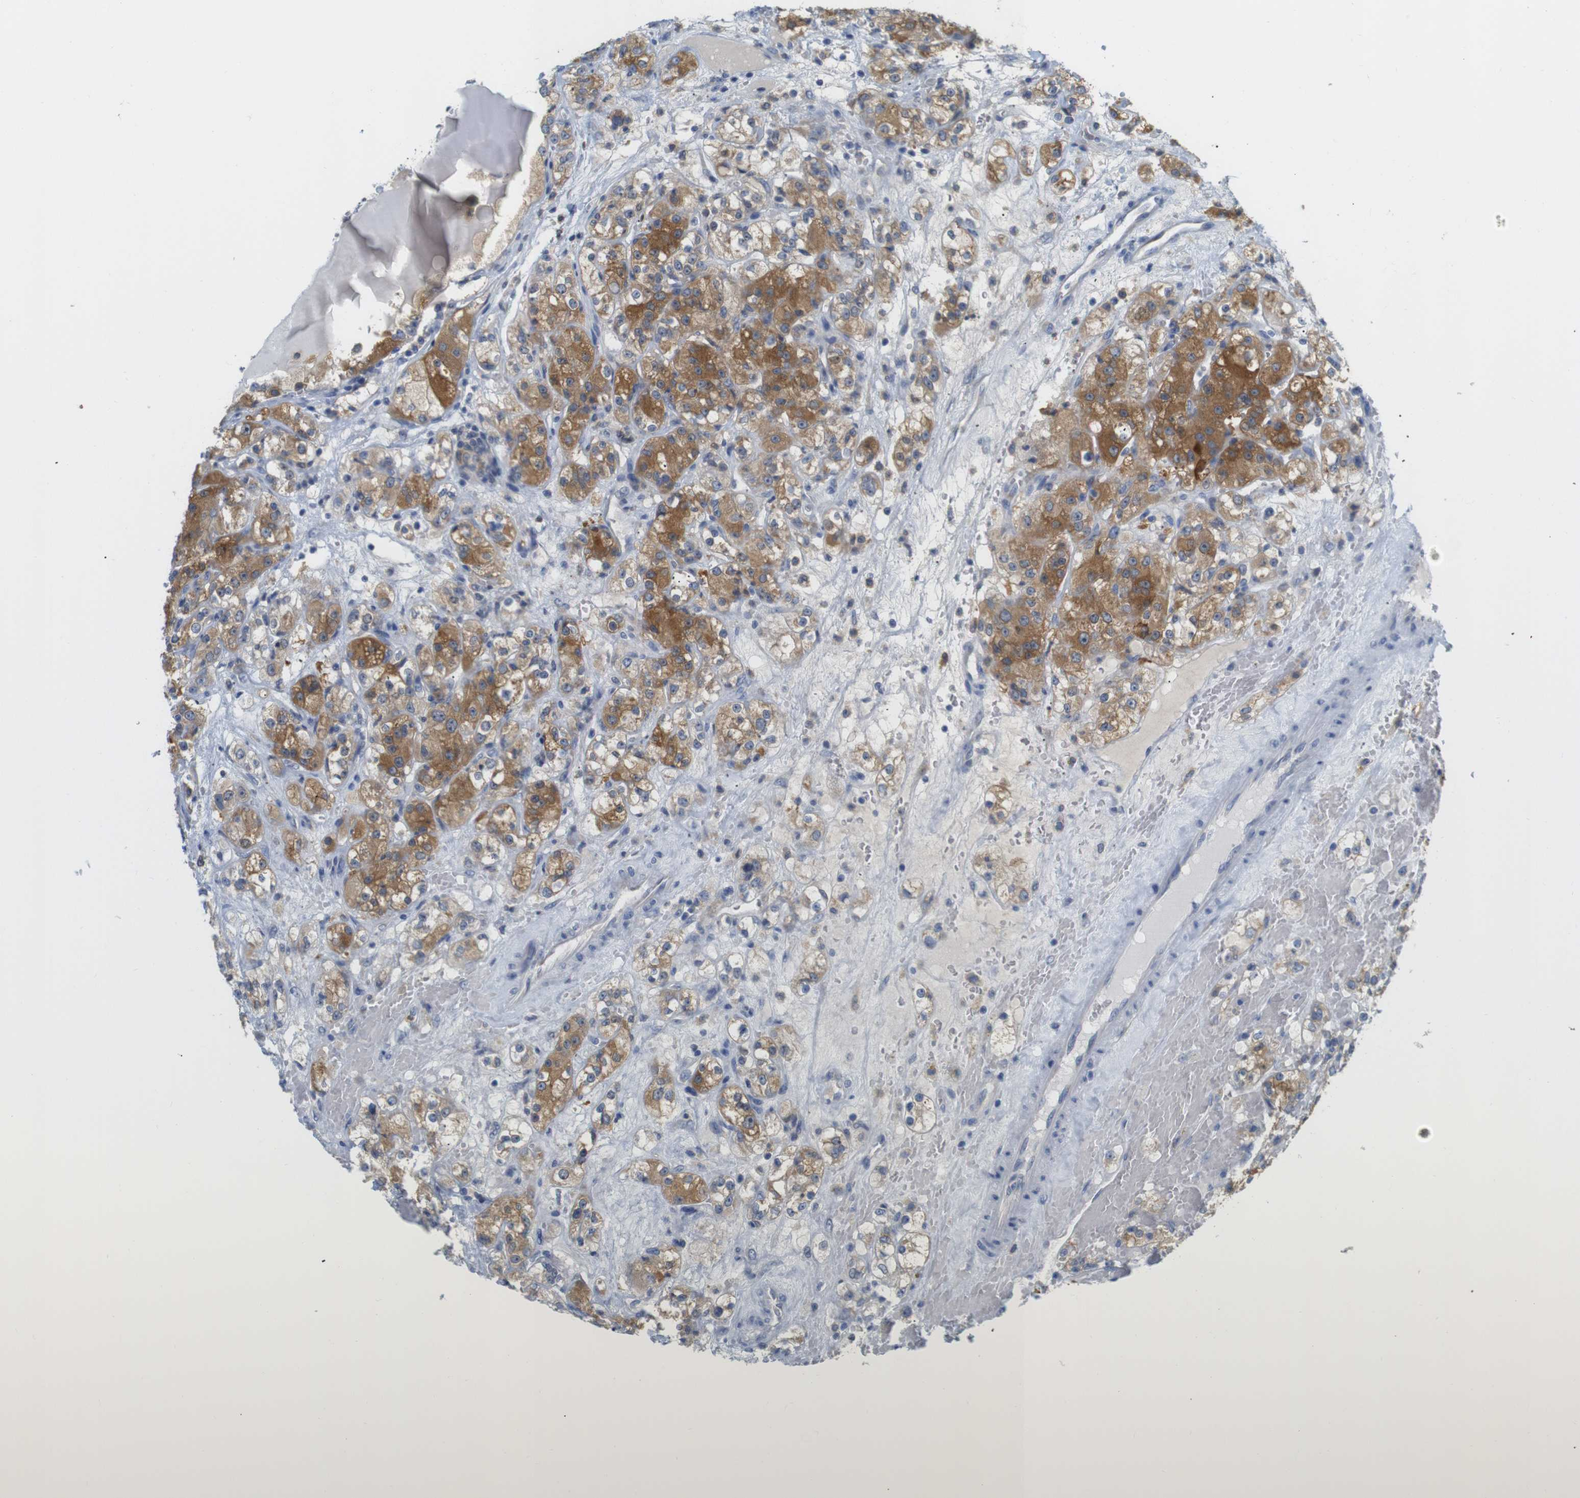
{"staining": {"intensity": "moderate", "quantity": ">75%", "location": "cytoplasmic/membranous"}, "tissue": "renal cancer", "cell_type": "Tumor cells", "image_type": "cancer", "snomed": [{"axis": "morphology", "description": "Normal tissue, NOS"}, {"axis": "morphology", "description": "Adenocarcinoma, NOS"}, {"axis": "topography", "description": "Kidney"}], "caption": "Protein staining shows moderate cytoplasmic/membranous positivity in about >75% of tumor cells in renal adenocarcinoma.", "gene": "NEBL", "patient": {"sex": "male", "age": 61}}